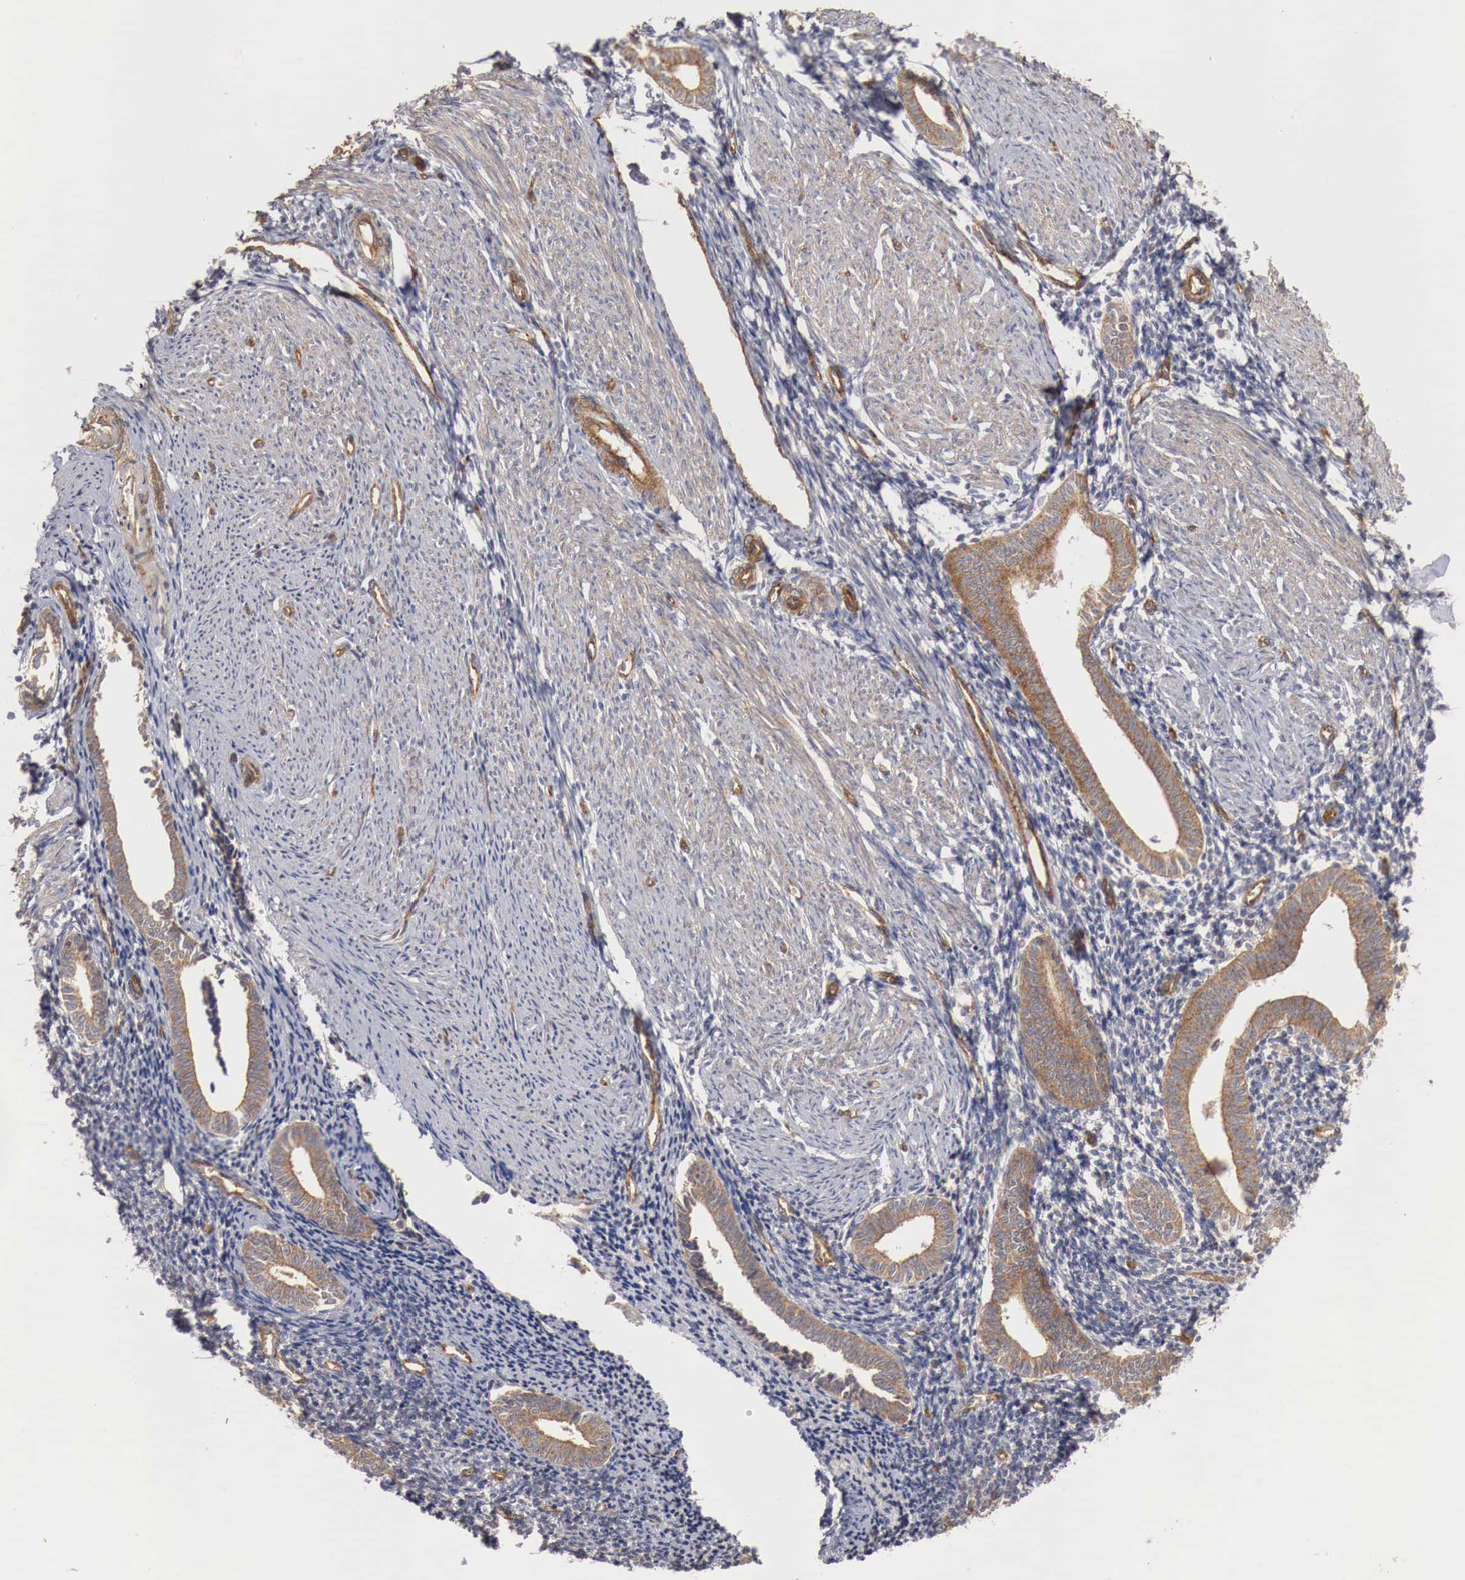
{"staining": {"intensity": "weak", "quantity": ">75%", "location": "cytoplasmic/membranous"}, "tissue": "endometrium", "cell_type": "Cells in endometrial stroma", "image_type": "normal", "snomed": [{"axis": "morphology", "description": "Normal tissue, NOS"}, {"axis": "topography", "description": "Endometrium"}], "caption": "Endometrium stained for a protein (brown) demonstrates weak cytoplasmic/membranous positive positivity in about >75% of cells in endometrial stroma.", "gene": "ARMCX4", "patient": {"sex": "female", "age": 52}}